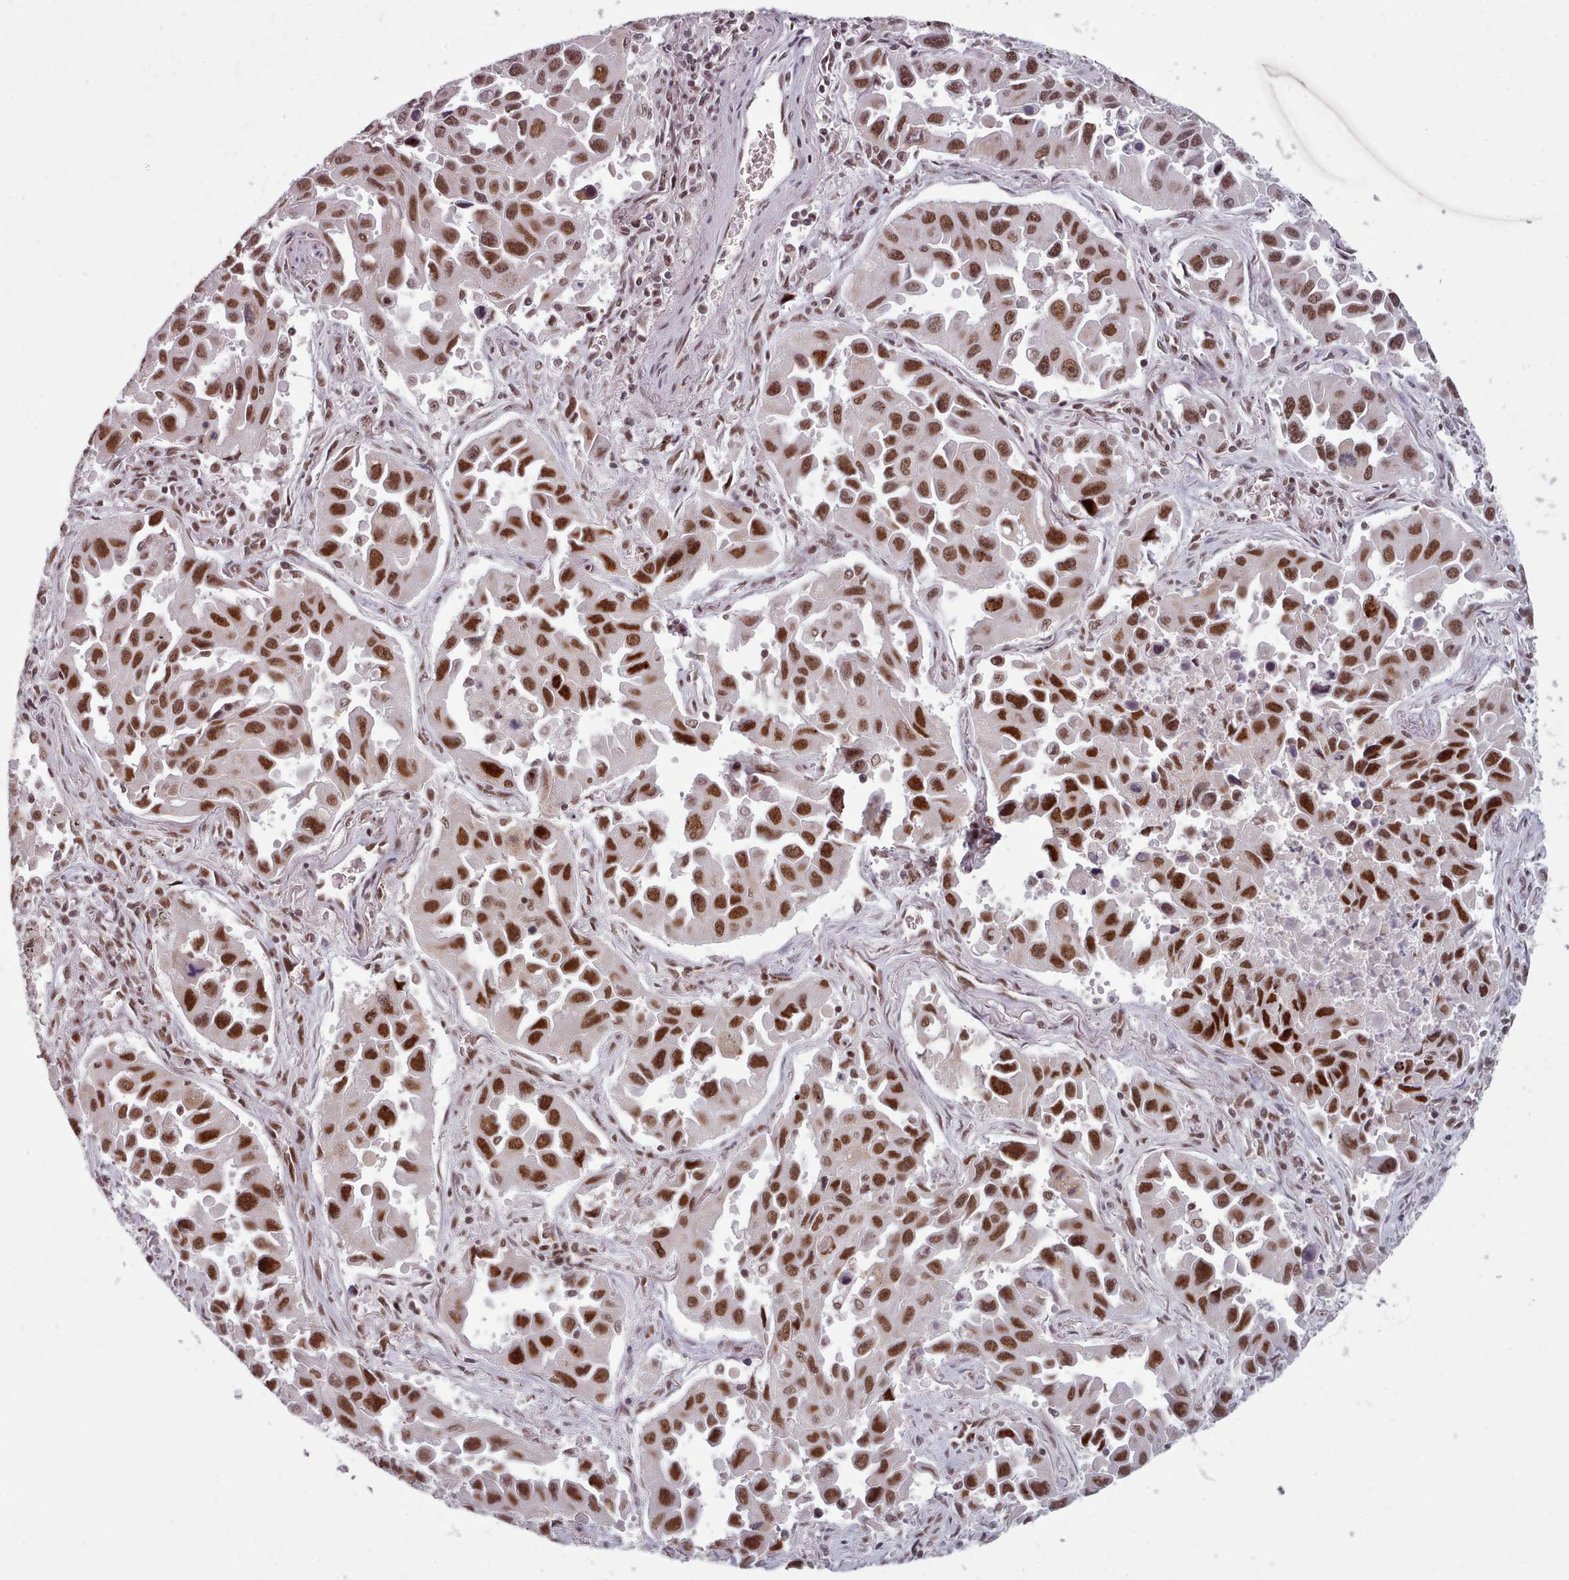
{"staining": {"intensity": "strong", "quantity": ">75%", "location": "nuclear"}, "tissue": "lung cancer", "cell_type": "Tumor cells", "image_type": "cancer", "snomed": [{"axis": "morphology", "description": "Adenocarcinoma, NOS"}, {"axis": "topography", "description": "Lung"}], "caption": "Lung adenocarcinoma stained for a protein reveals strong nuclear positivity in tumor cells.", "gene": "SRSF9", "patient": {"sex": "male", "age": 66}}